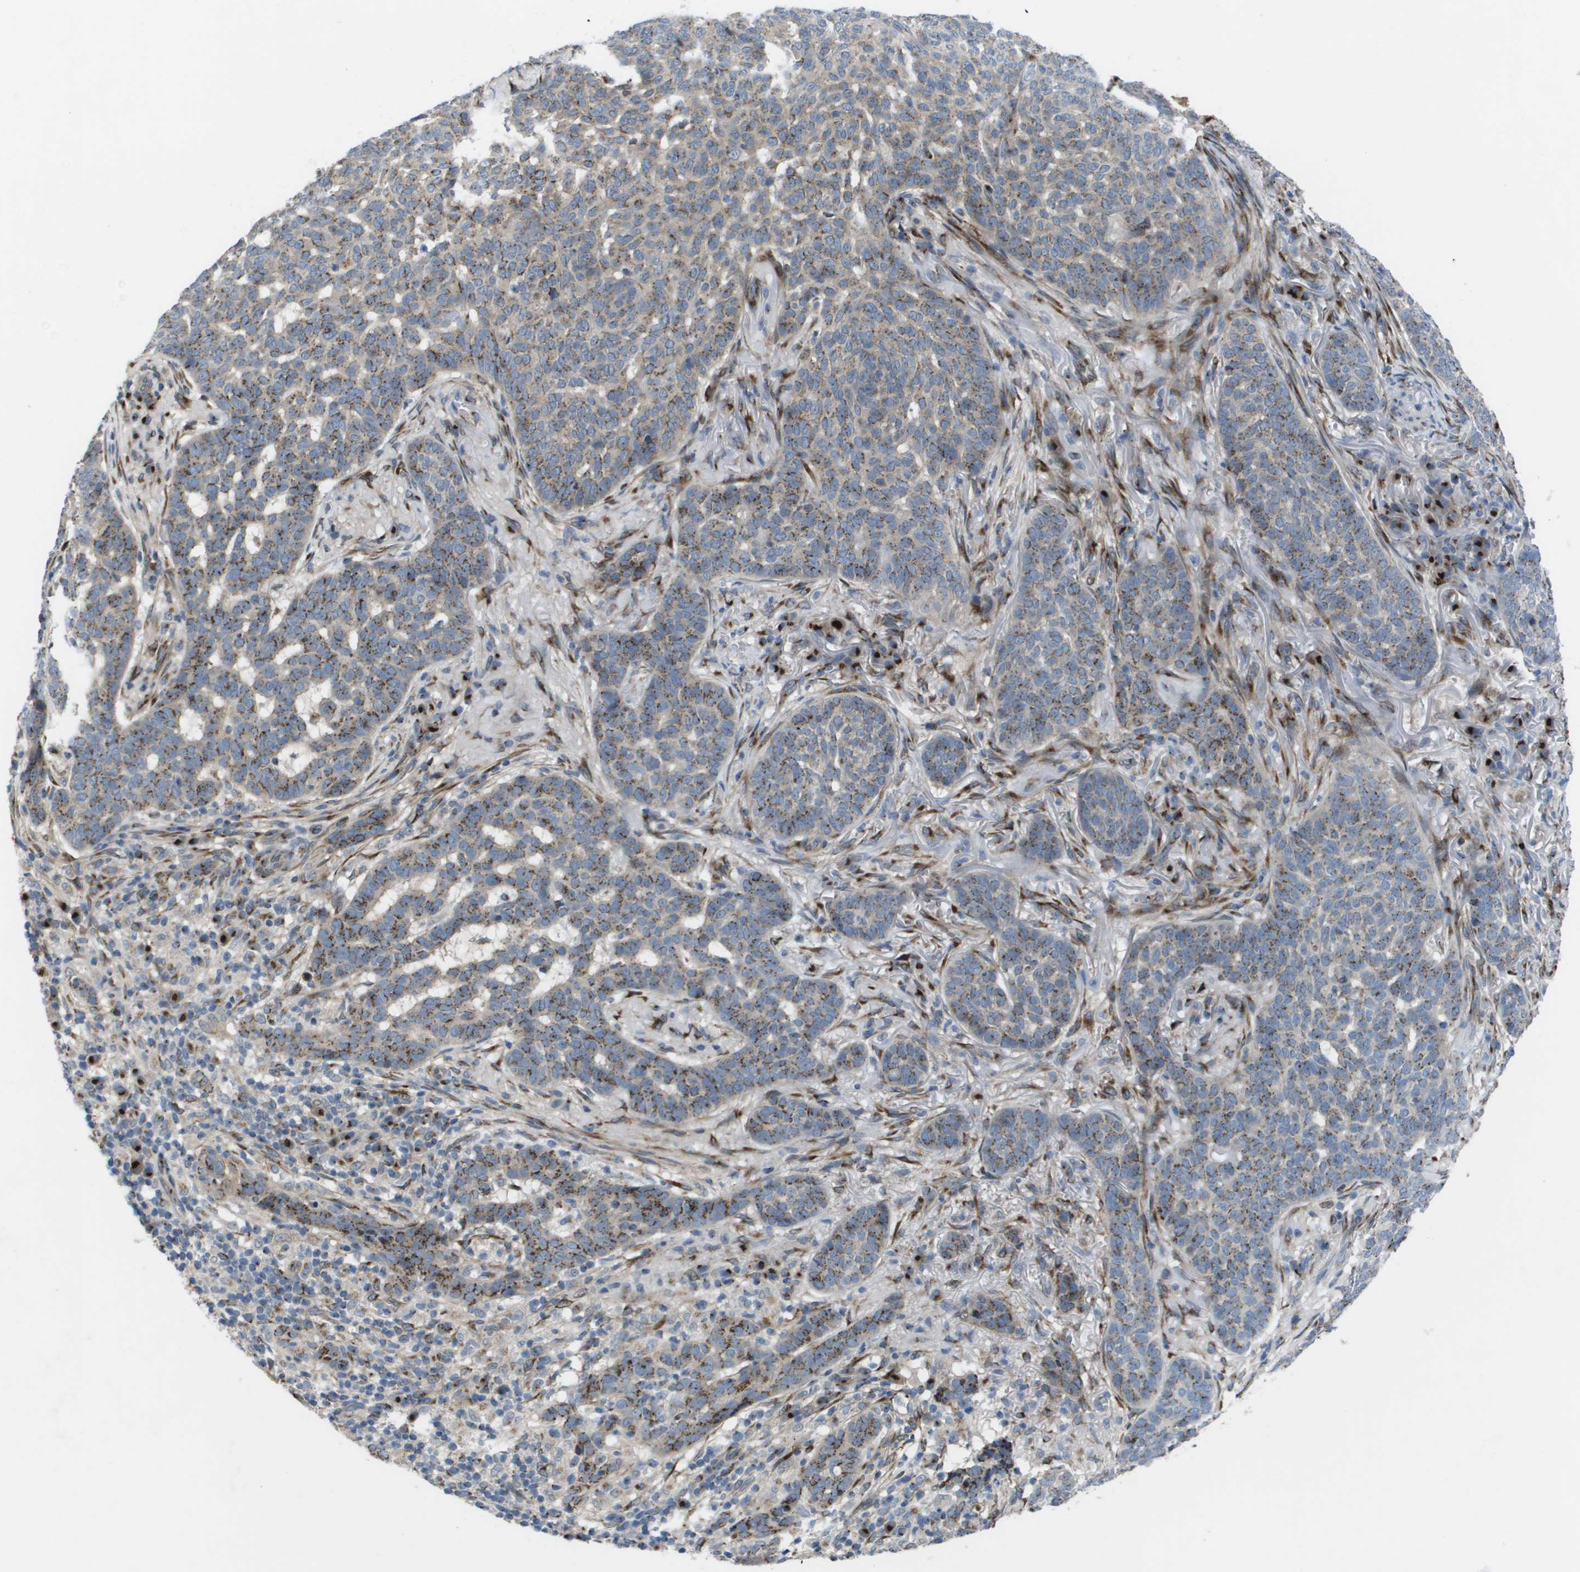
{"staining": {"intensity": "moderate", "quantity": ">75%", "location": "cytoplasmic/membranous"}, "tissue": "skin cancer", "cell_type": "Tumor cells", "image_type": "cancer", "snomed": [{"axis": "morphology", "description": "Basal cell carcinoma"}, {"axis": "topography", "description": "Skin"}], "caption": "Tumor cells demonstrate medium levels of moderate cytoplasmic/membranous expression in about >75% of cells in human basal cell carcinoma (skin).", "gene": "QSOX2", "patient": {"sex": "male", "age": 85}}